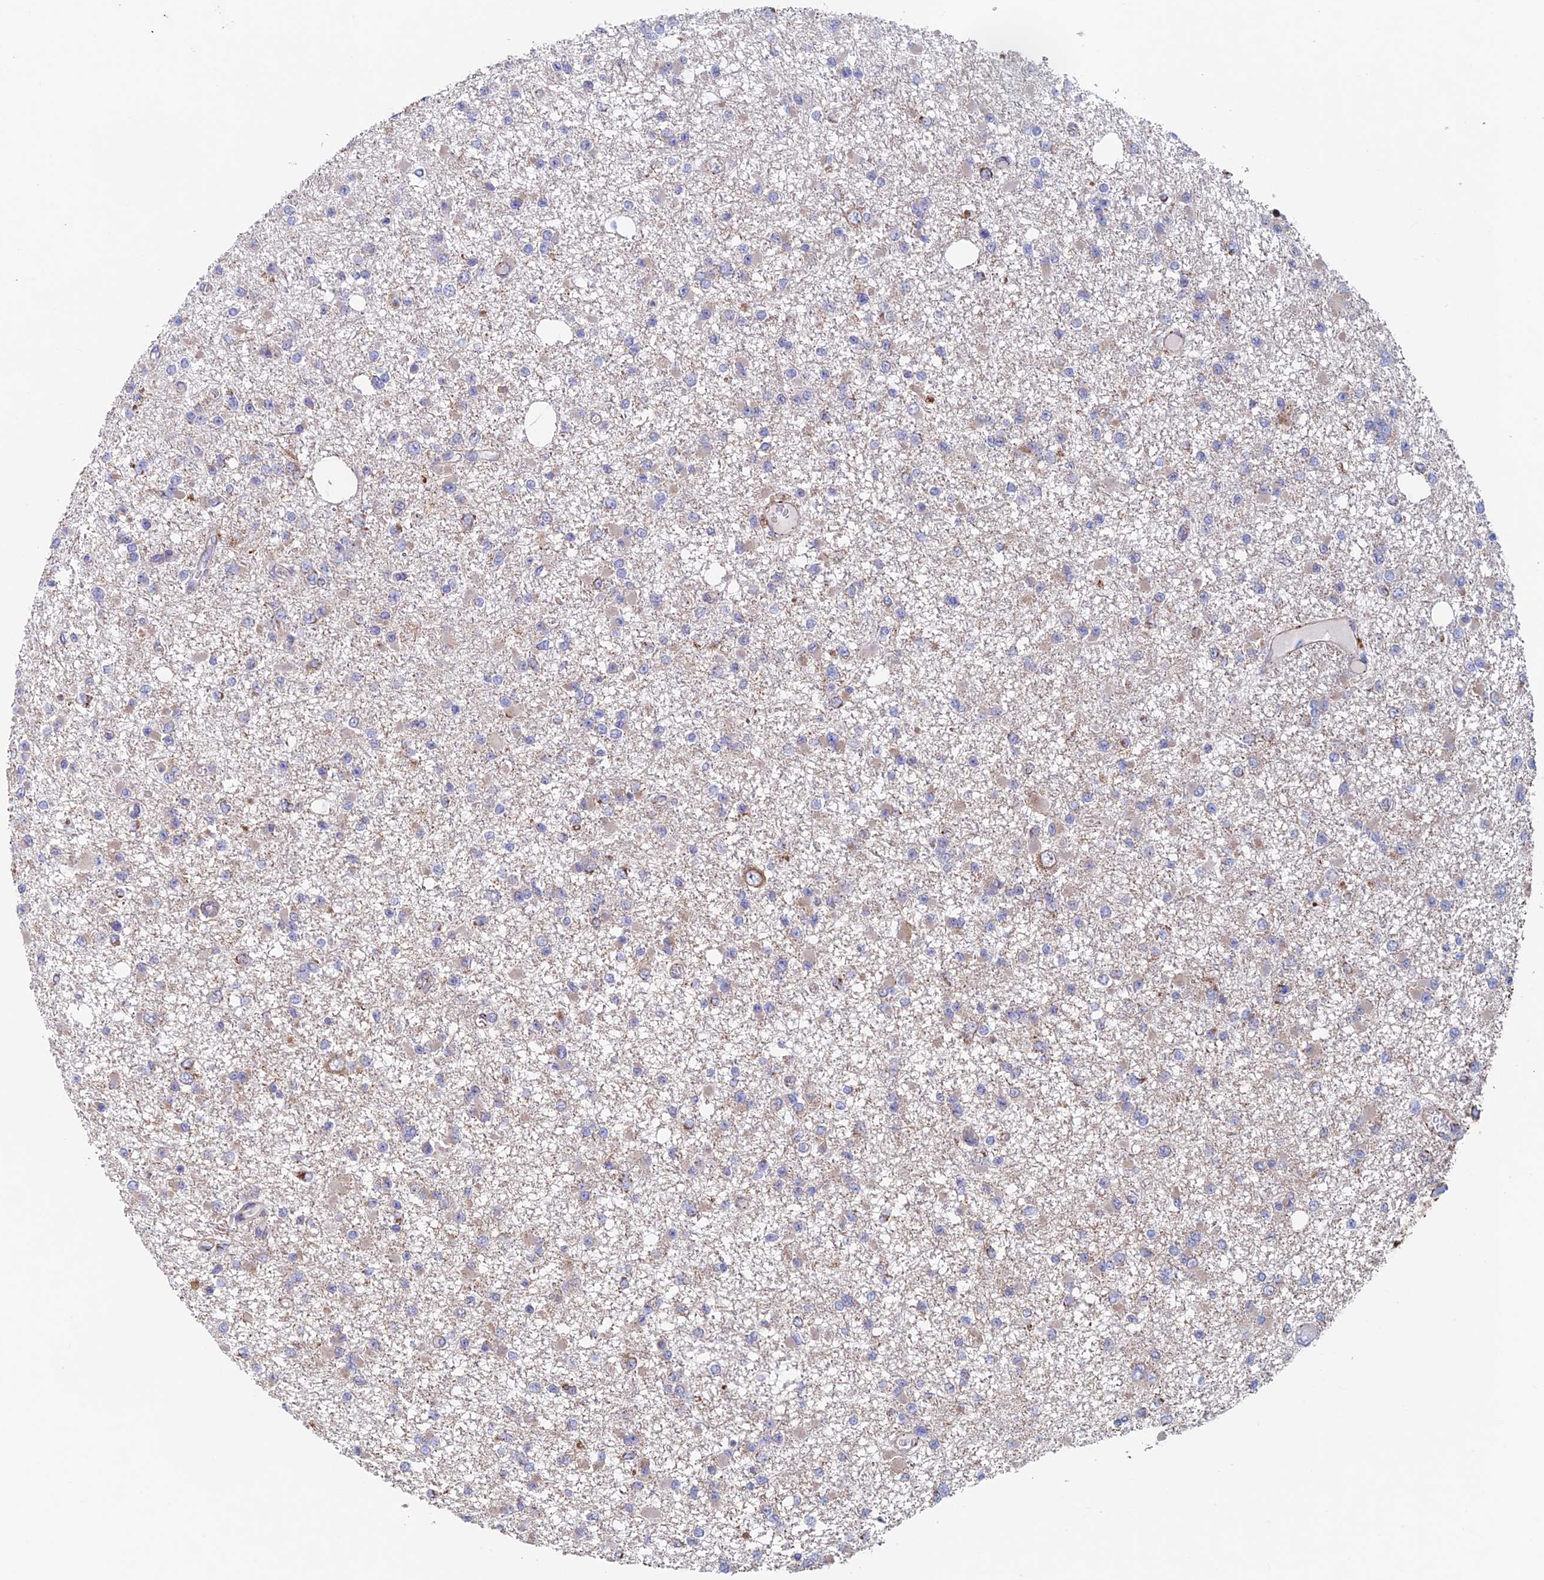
{"staining": {"intensity": "weak", "quantity": "<25%", "location": "cytoplasmic/membranous"}, "tissue": "glioma", "cell_type": "Tumor cells", "image_type": "cancer", "snomed": [{"axis": "morphology", "description": "Glioma, malignant, Low grade"}, {"axis": "topography", "description": "Brain"}], "caption": "IHC micrograph of low-grade glioma (malignant) stained for a protein (brown), which exhibits no positivity in tumor cells.", "gene": "MRPL1", "patient": {"sex": "female", "age": 22}}